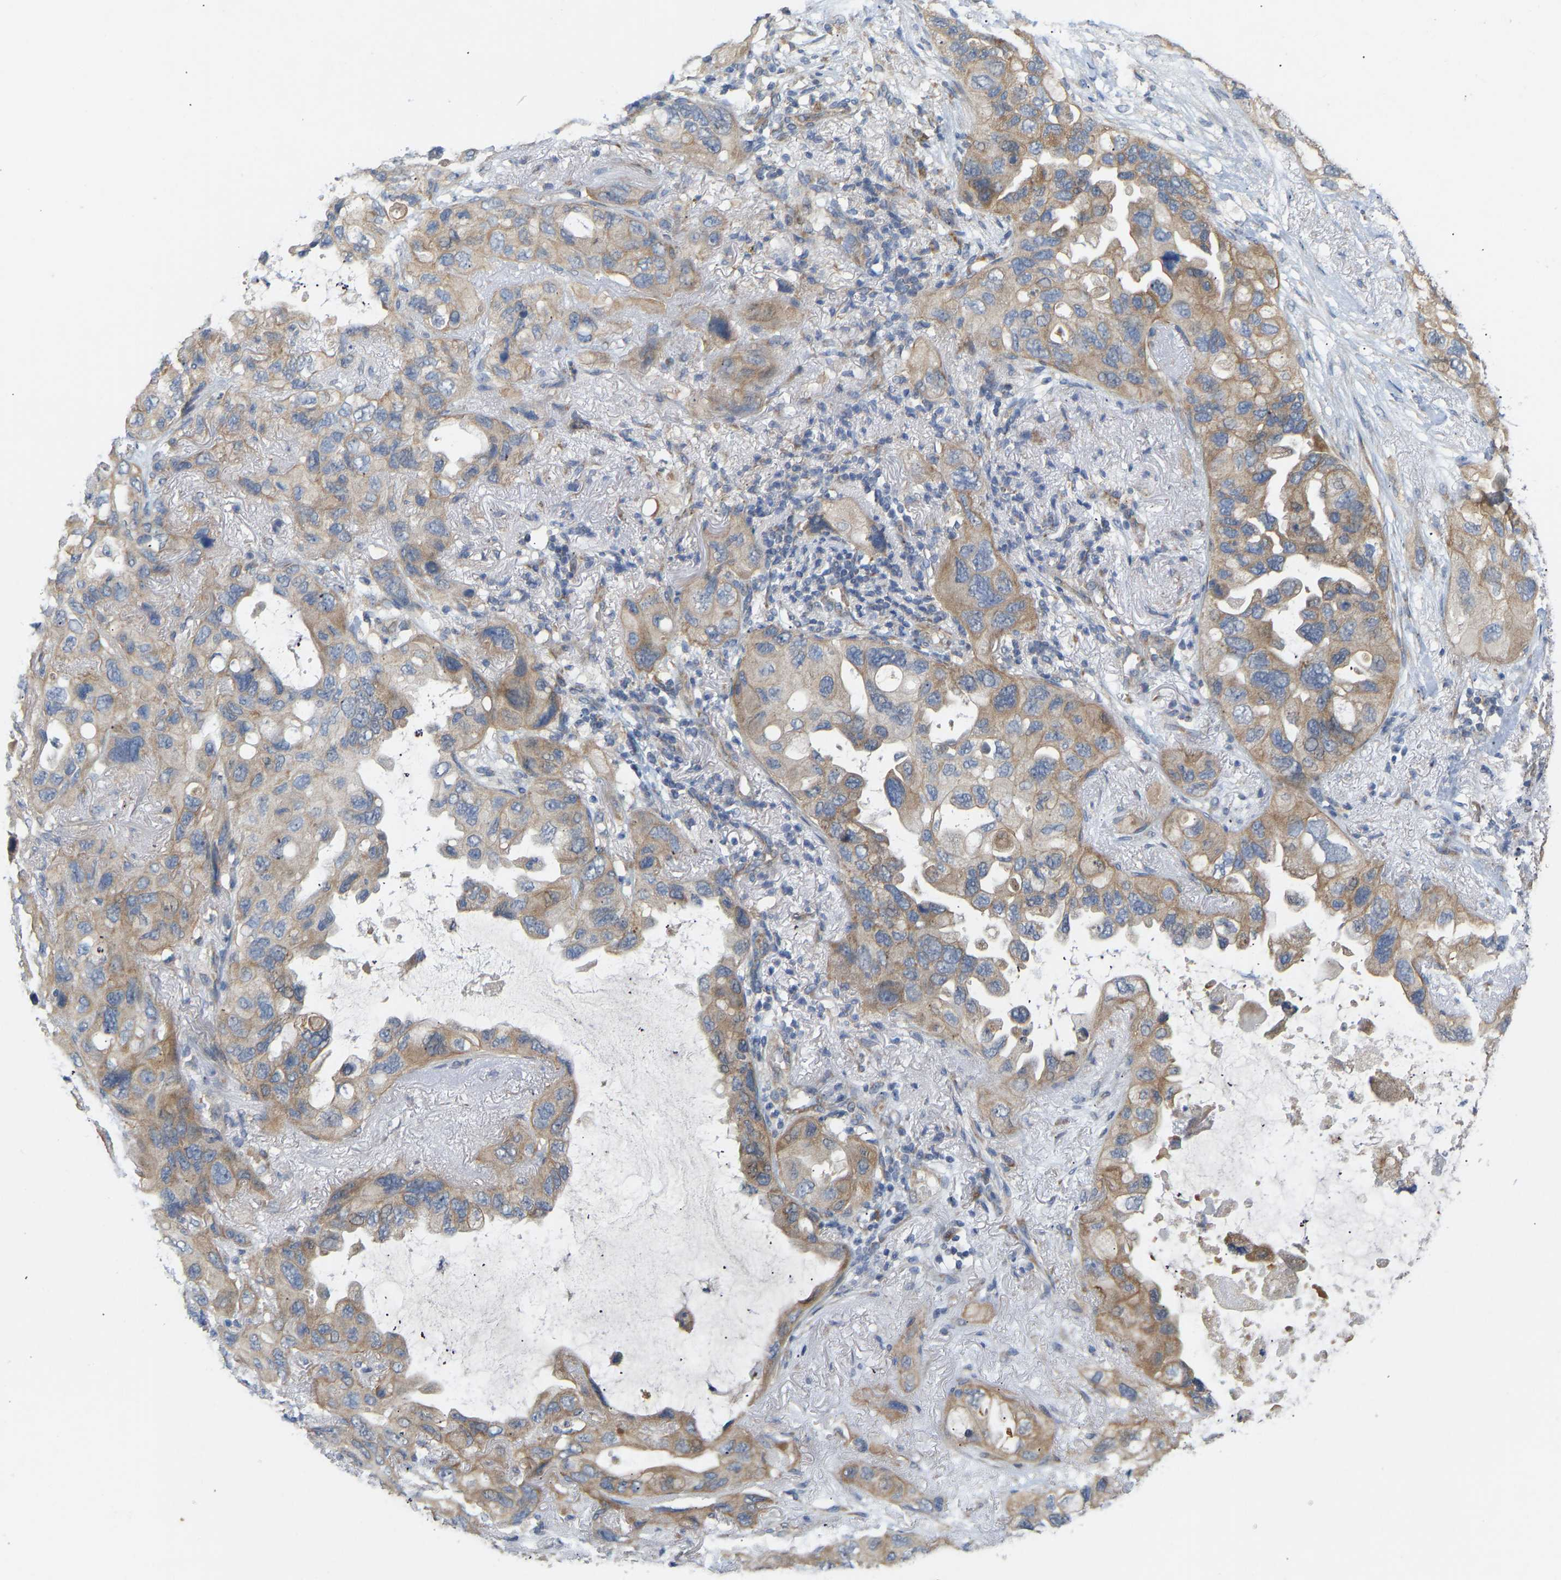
{"staining": {"intensity": "weak", "quantity": ">75%", "location": "cytoplasmic/membranous"}, "tissue": "lung cancer", "cell_type": "Tumor cells", "image_type": "cancer", "snomed": [{"axis": "morphology", "description": "Squamous cell carcinoma, NOS"}, {"axis": "topography", "description": "Lung"}], "caption": "Immunohistochemical staining of human lung cancer (squamous cell carcinoma) displays low levels of weak cytoplasmic/membranous expression in about >75% of tumor cells. (Brightfield microscopy of DAB IHC at high magnification).", "gene": "HACD2", "patient": {"sex": "female", "age": 73}}